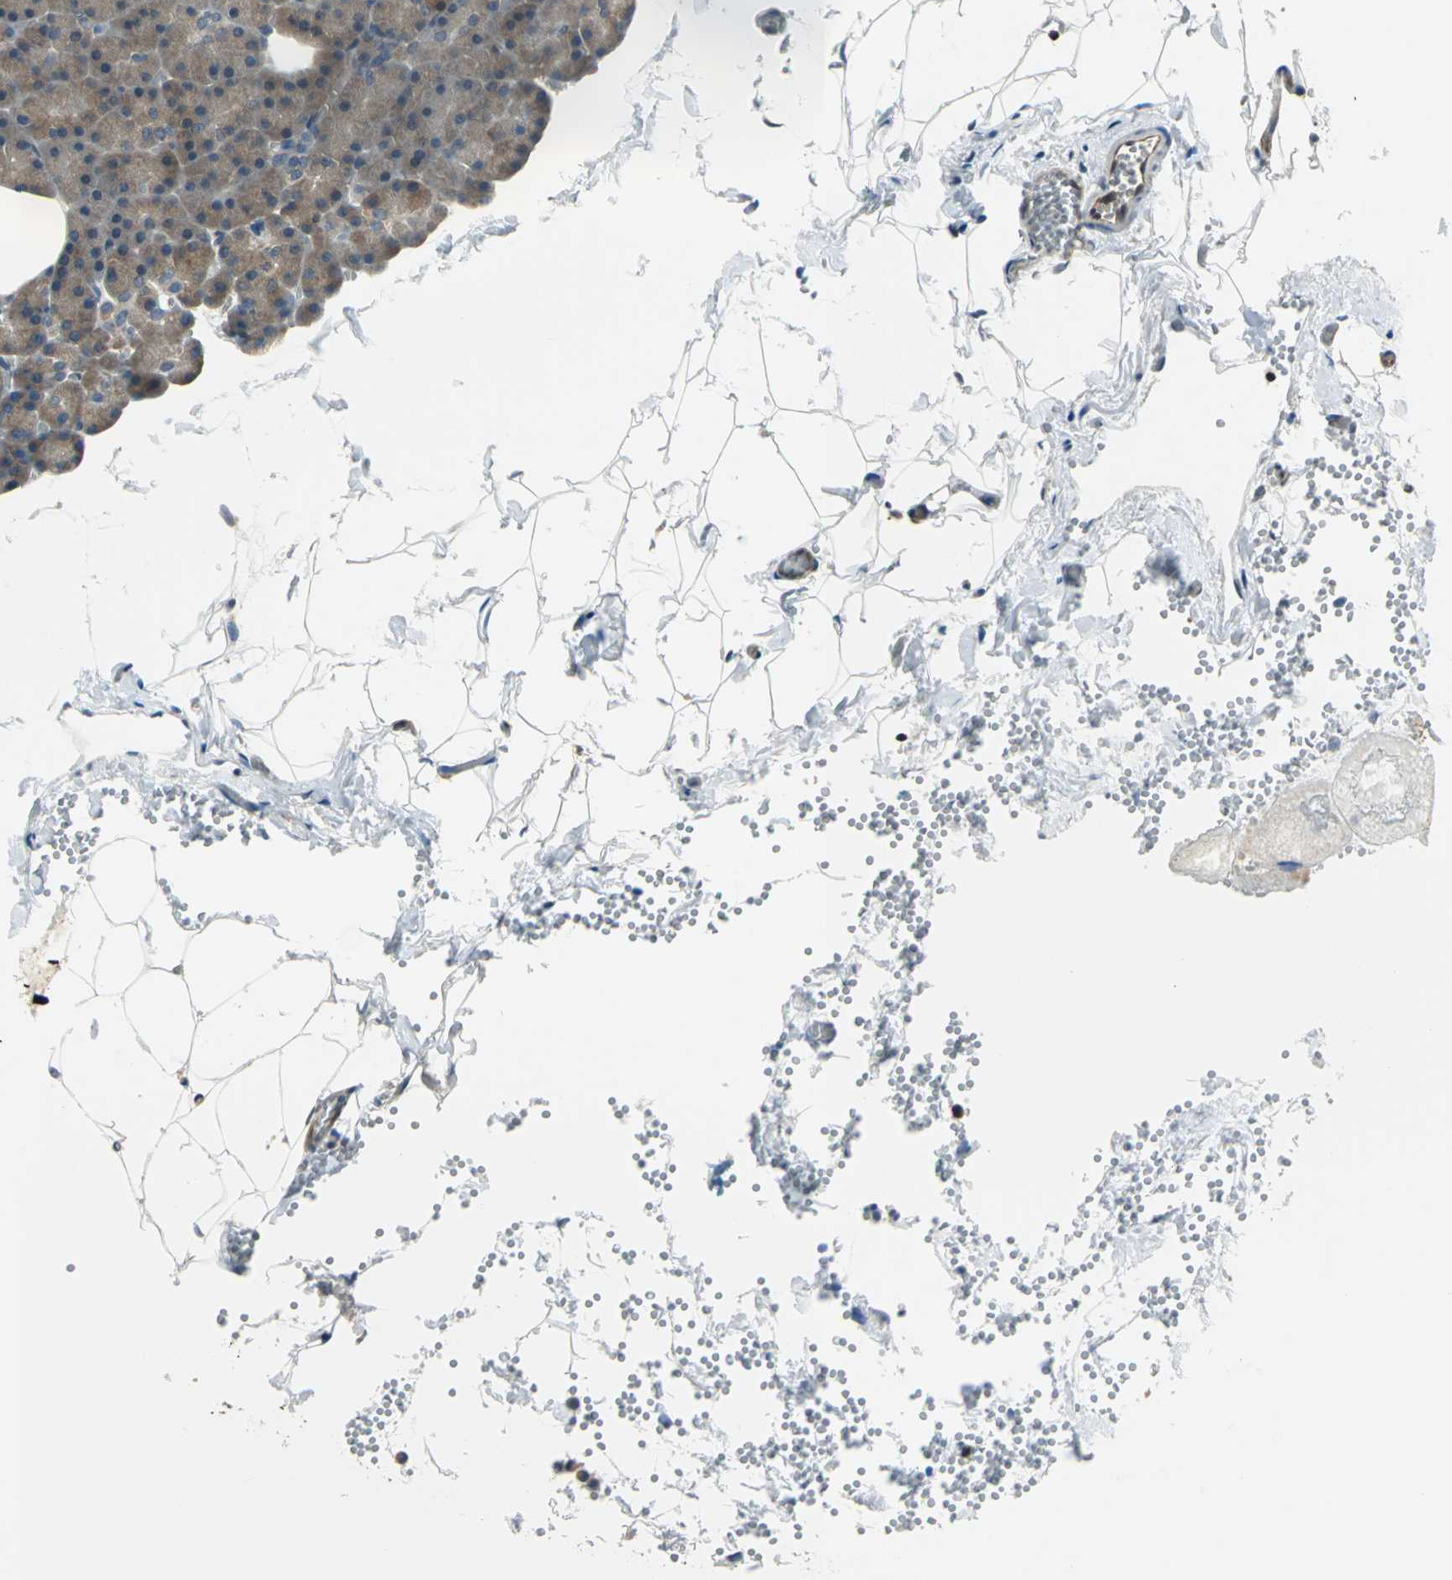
{"staining": {"intensity": "moderate", "quantity": ">75%", "location": "cytoplasmic/membranous"}, "tissue": "pancreas", "cell_type": "Exocrine glandular cells", "image_type": "normal", "snomed": [{"axis": "morphology", "description": "Normal tissue, NOS"}, {"axis": "topography", "description": "Pancreas"}], "caption": "Human pancreas stained for a protein (brown) displays moderate cytoplasmic/membranous positive staining in about >75% of exocrine glandular cells.", "gene": "PSME1", "patient": {"sex": "female", "age": 35}}